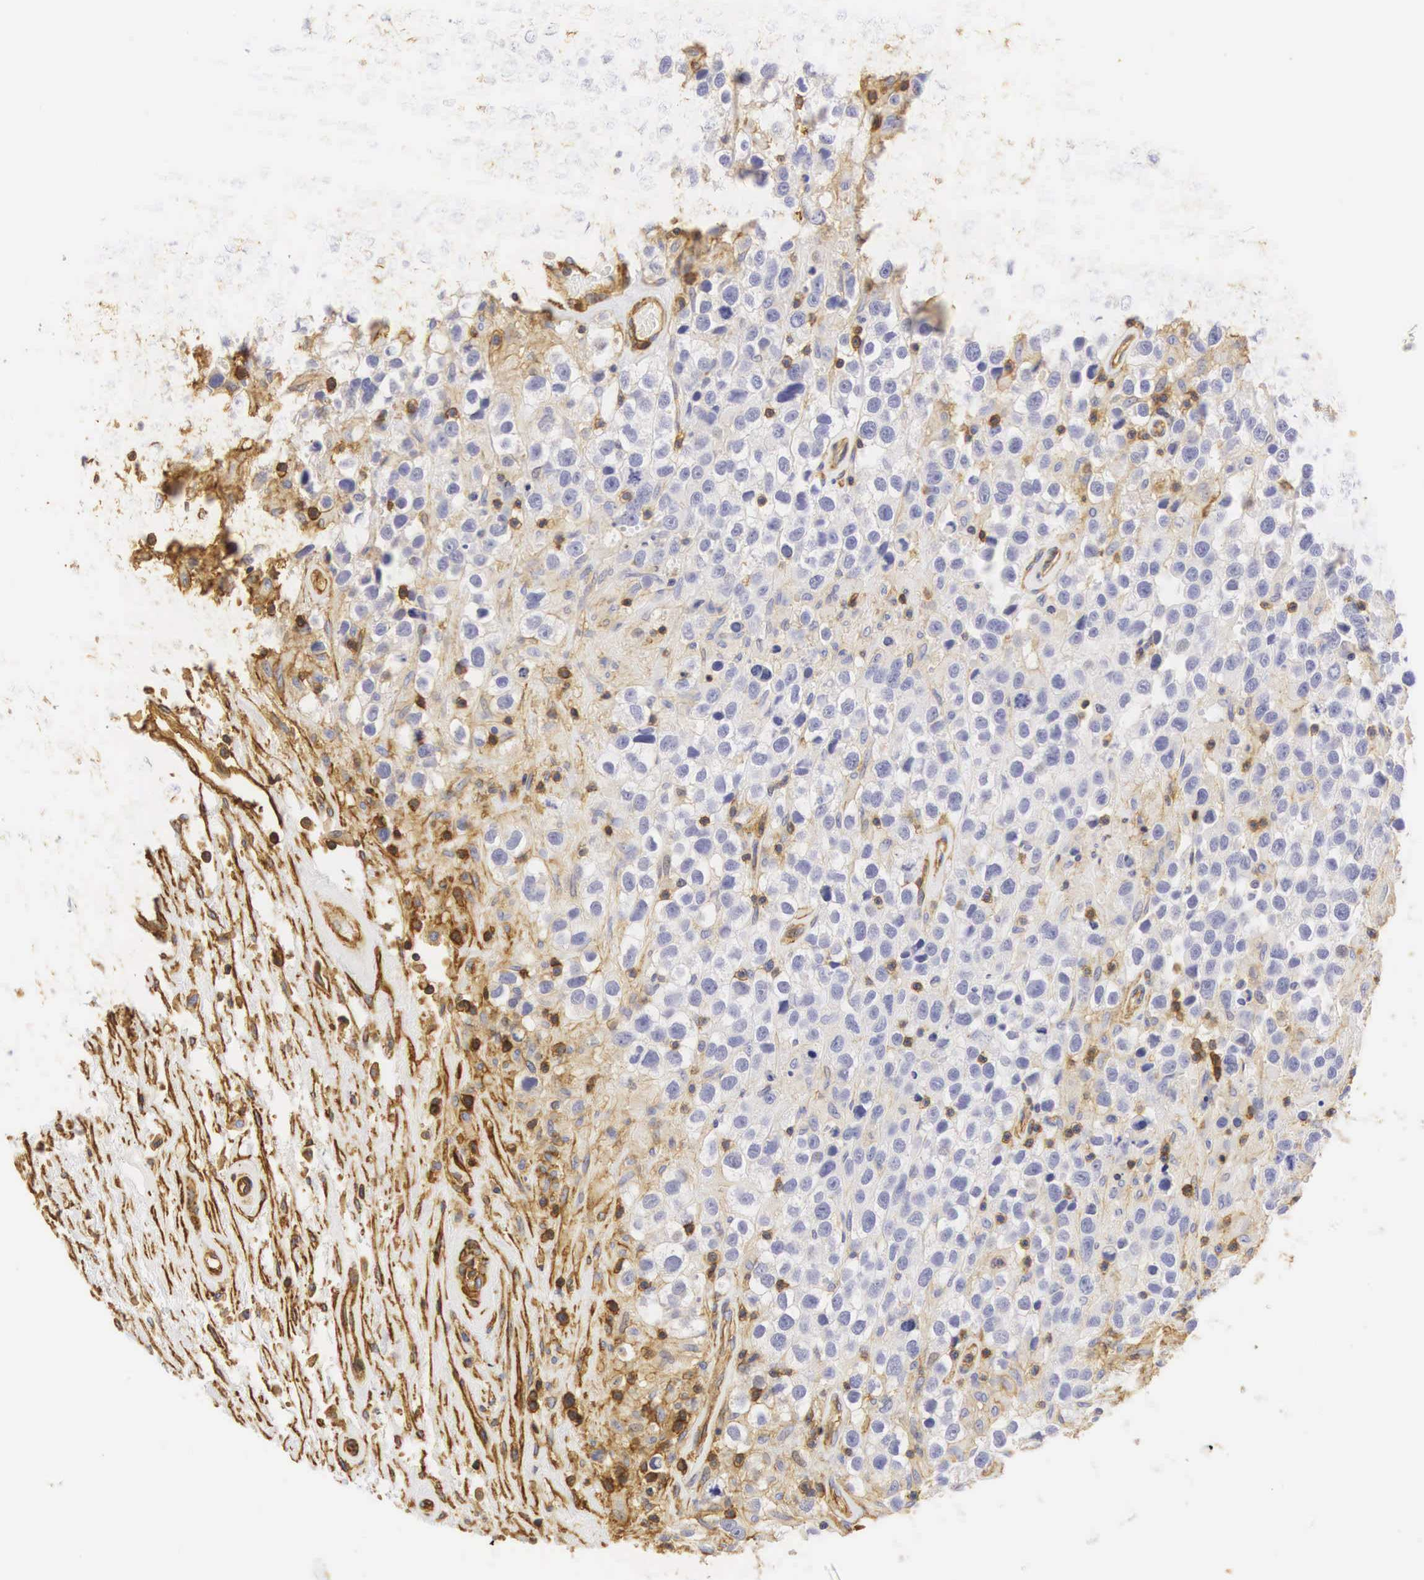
{"staining": {"intensity": "negative", "quantity": "none", "location": "none"}, "tissue": "testis cancer", "cell_type": "Tumor cells", "image_type": "cancer", "snomed": [{"axis": "morphology", "description": "Seminoma, NOS"}, {"axis": "topography", "description": "Testis"}], "caption": "Tumor cells are negative for brown protein staining in testis cancer (seminoma).", "gene": "CD99", "patient": {"sex": "male", "age": 43}}